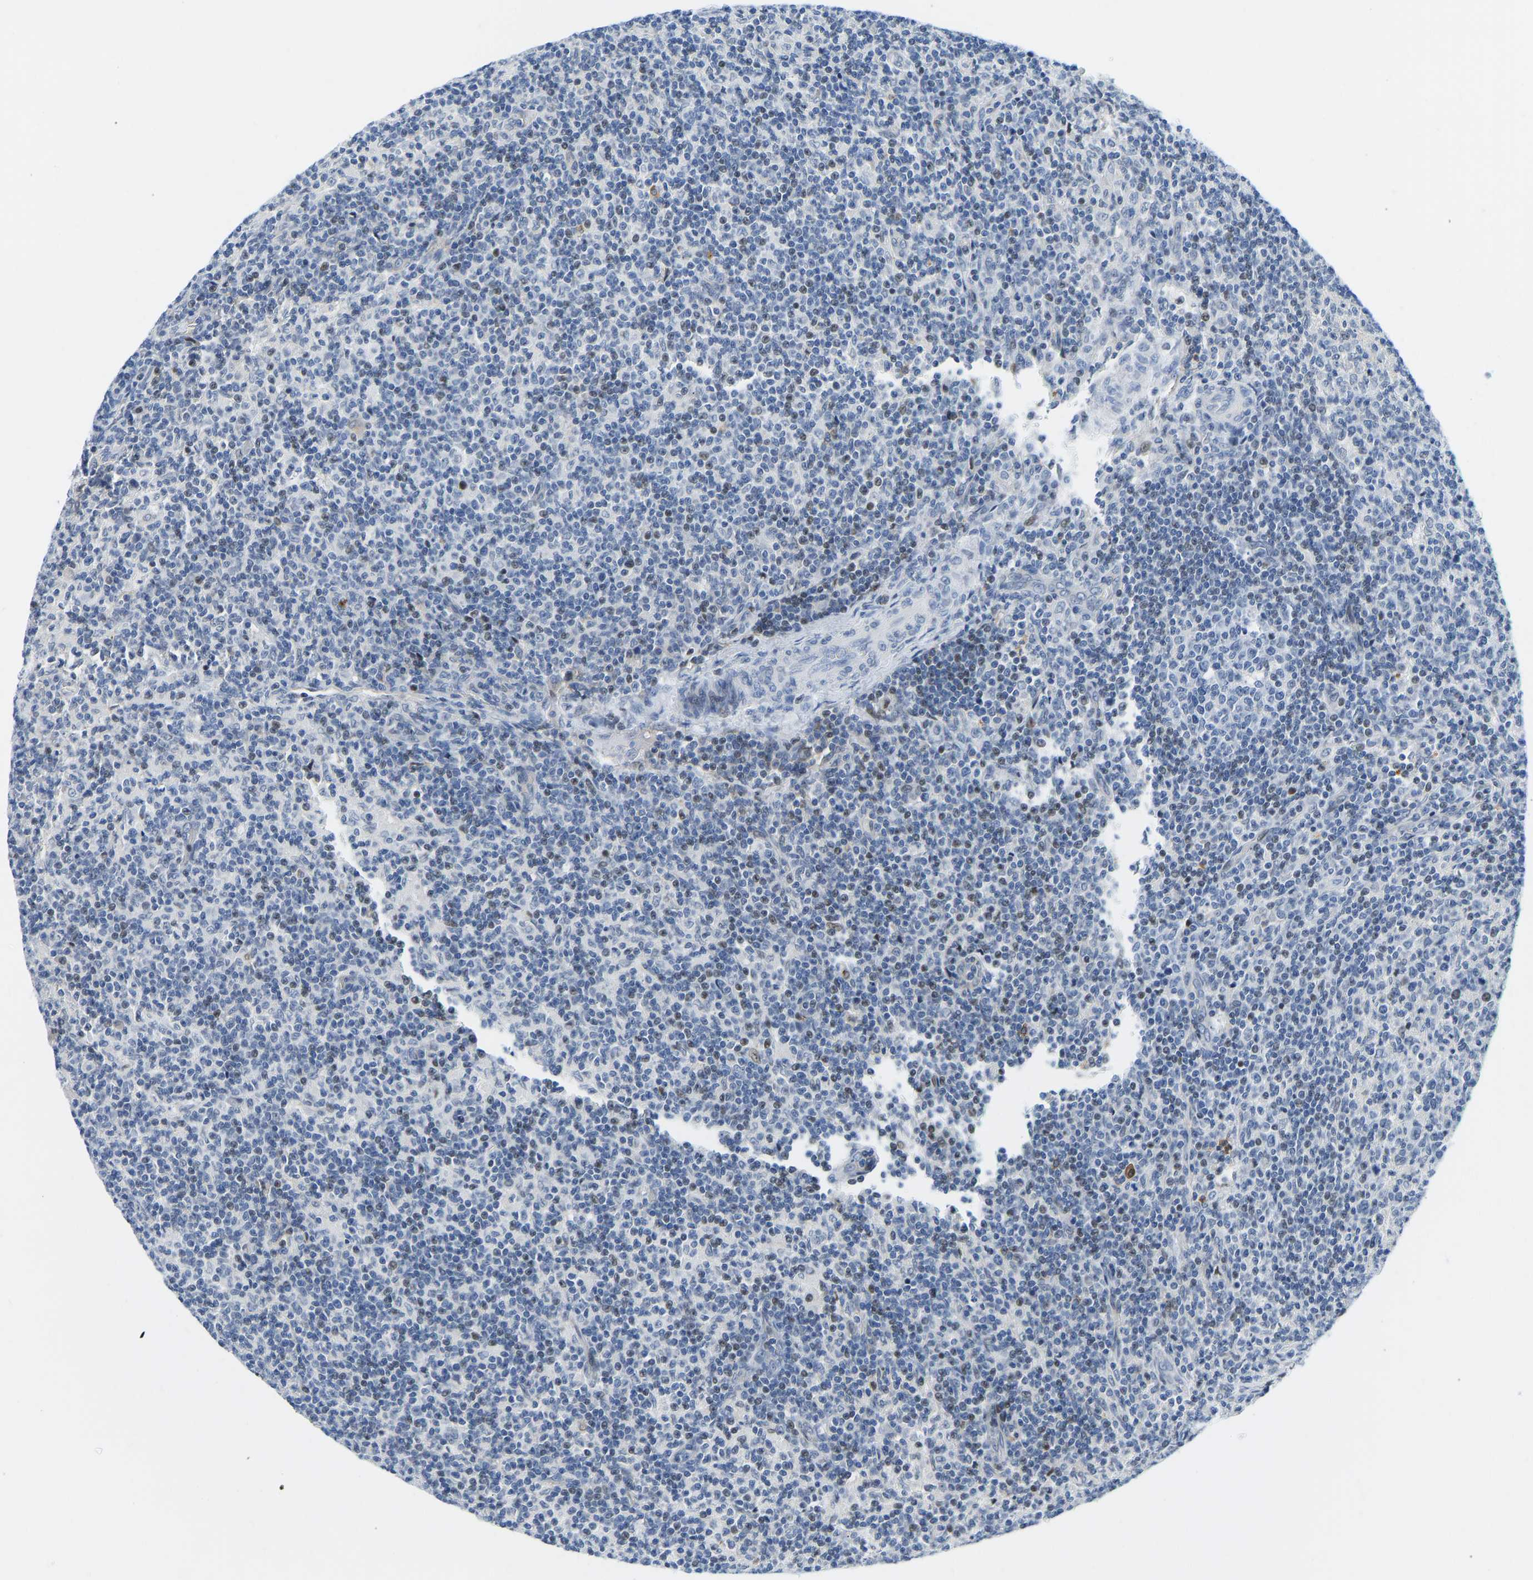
{"staining": {"intensity": "negative", "quantity": "none", "location": "none"}, "tissue": "lymph node", "cell_type": "Germinal center cells", "image_type": "normal", "snomed": [{"axis": "morphology", "description": "Normal tissue, NOS"}, {"axis": "morphology", "description": "Inflammation, NOS"}, {"axis": "topography", "description": "Lymph node"}], "caption": "Immunohistochemical staining of unremarkable lymph node reveals no significant expression in germinal center cells.", "gene": "HDAC5", "patient": {"sex": "male", "age": 55}}